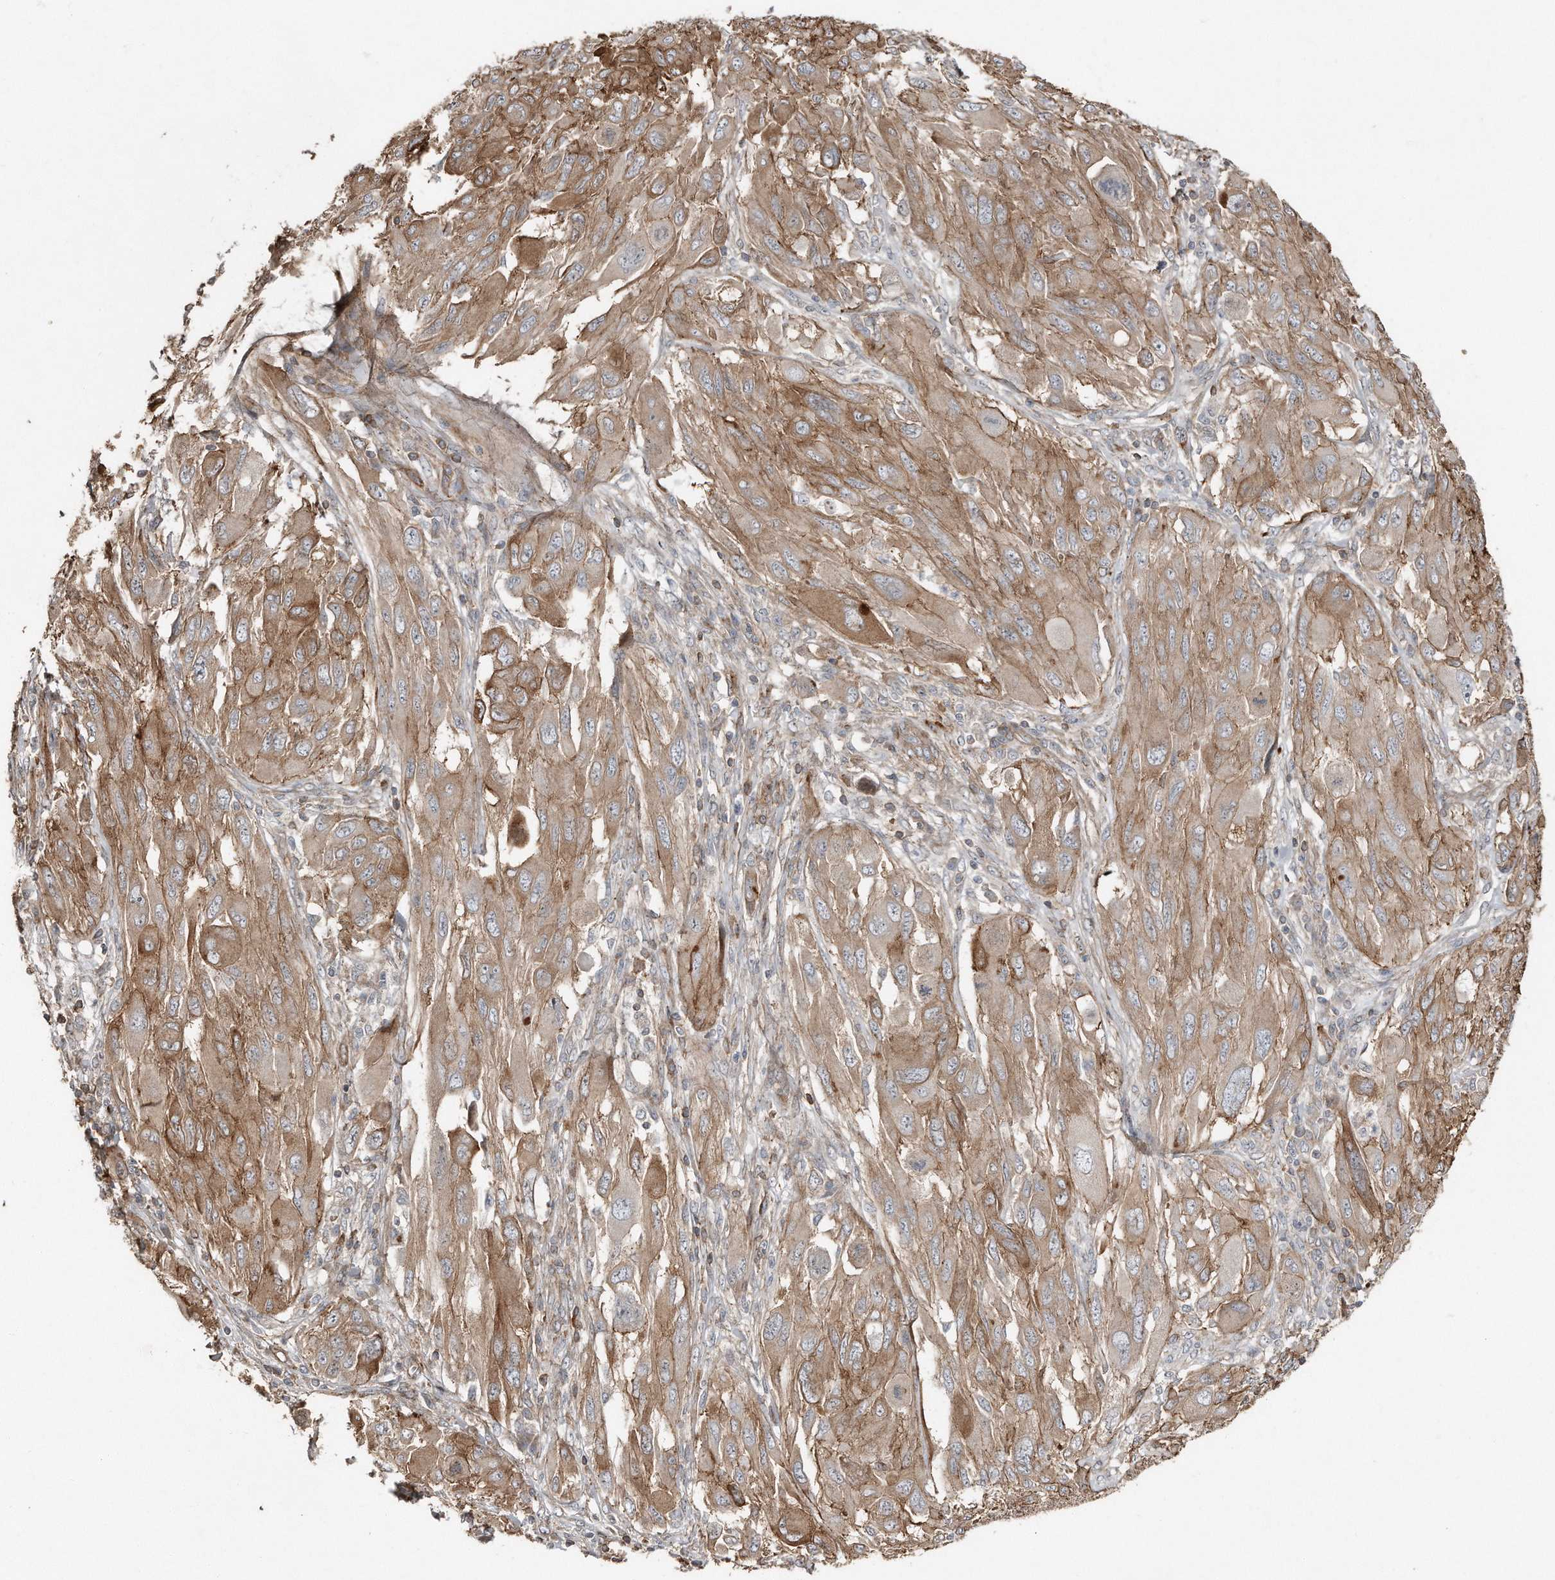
{"staining": {"intensity": "moderate", "quantity": ">75%", "location": "cytoplasmic/membranous"}, "tissue": "melanoma", "cell_type": "Tumor cells", "image_type": "cancer", "snomed": [{"axis": "morphology", "description": "Malignant melanoma, NOS"}, {"axis": "topography", "description": "Skin"}], "caption": "Melanoma tissue shows moderate cytoplasmic/membranous staining in about >75% of tumor cells", "gene": "SNAP47", "patient": {"sex": "female", "age": 91}}